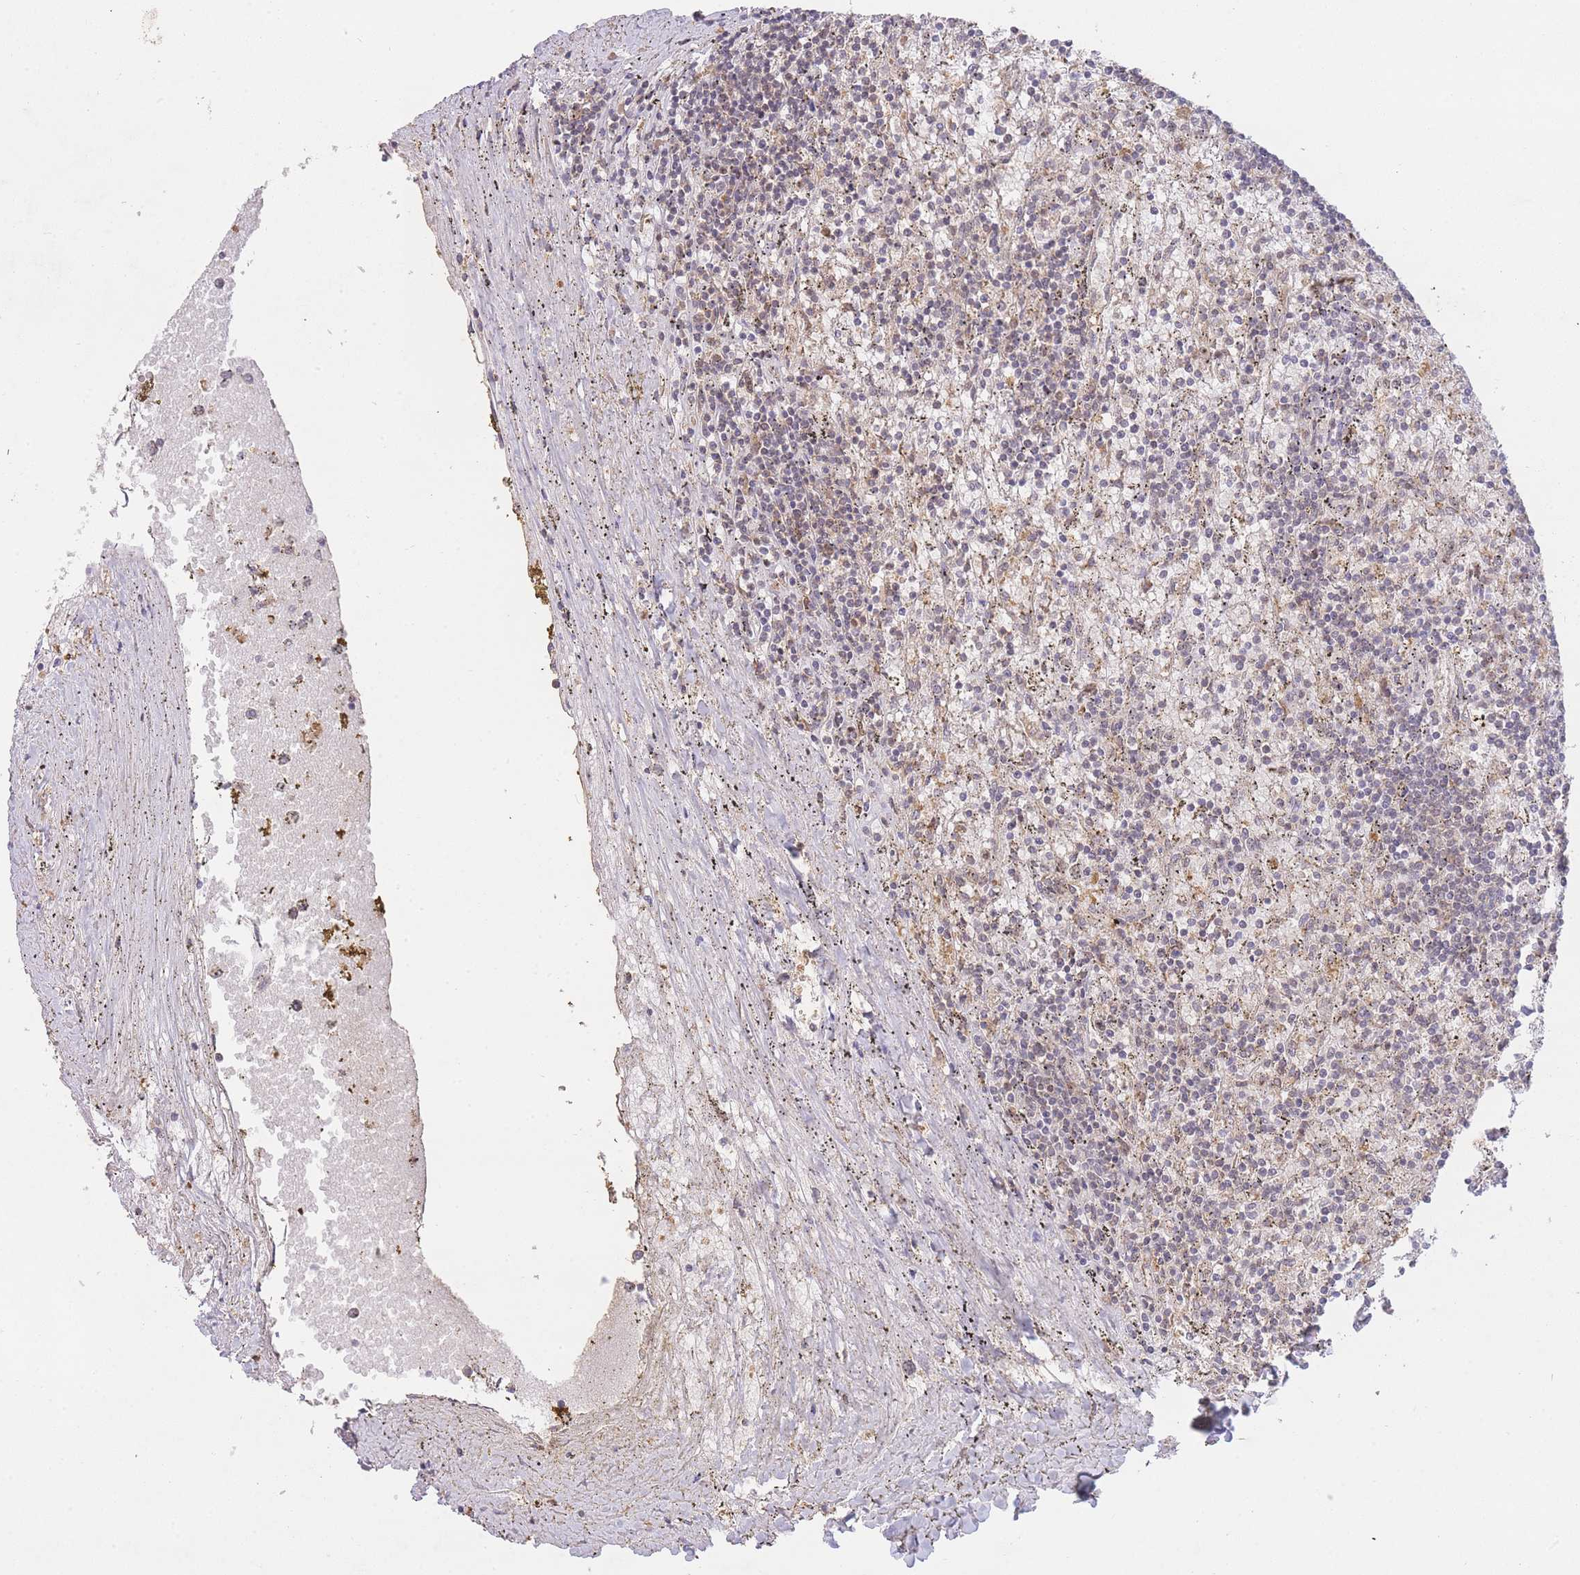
{"staining": {"intensity": "negative", "quantity": "none", "location": "none"}, "tissue": "lymphoma", "cell_type": "Tumor cells", "image_type": "cancer", "snomed": [{"axis": "morphology", "description": "Malignant lymphoma, non-Hodgkin's type, Low grade"}, {"axis": "topography", "description": "Spleen"}], "caption": "High power microscopy image of an immunohistochemistry (IHC) image of lymphoma, revealing no significant expression in tumor cells.", "gene": "RNF144B", "patient": {"sex": "male", "age": 76}}